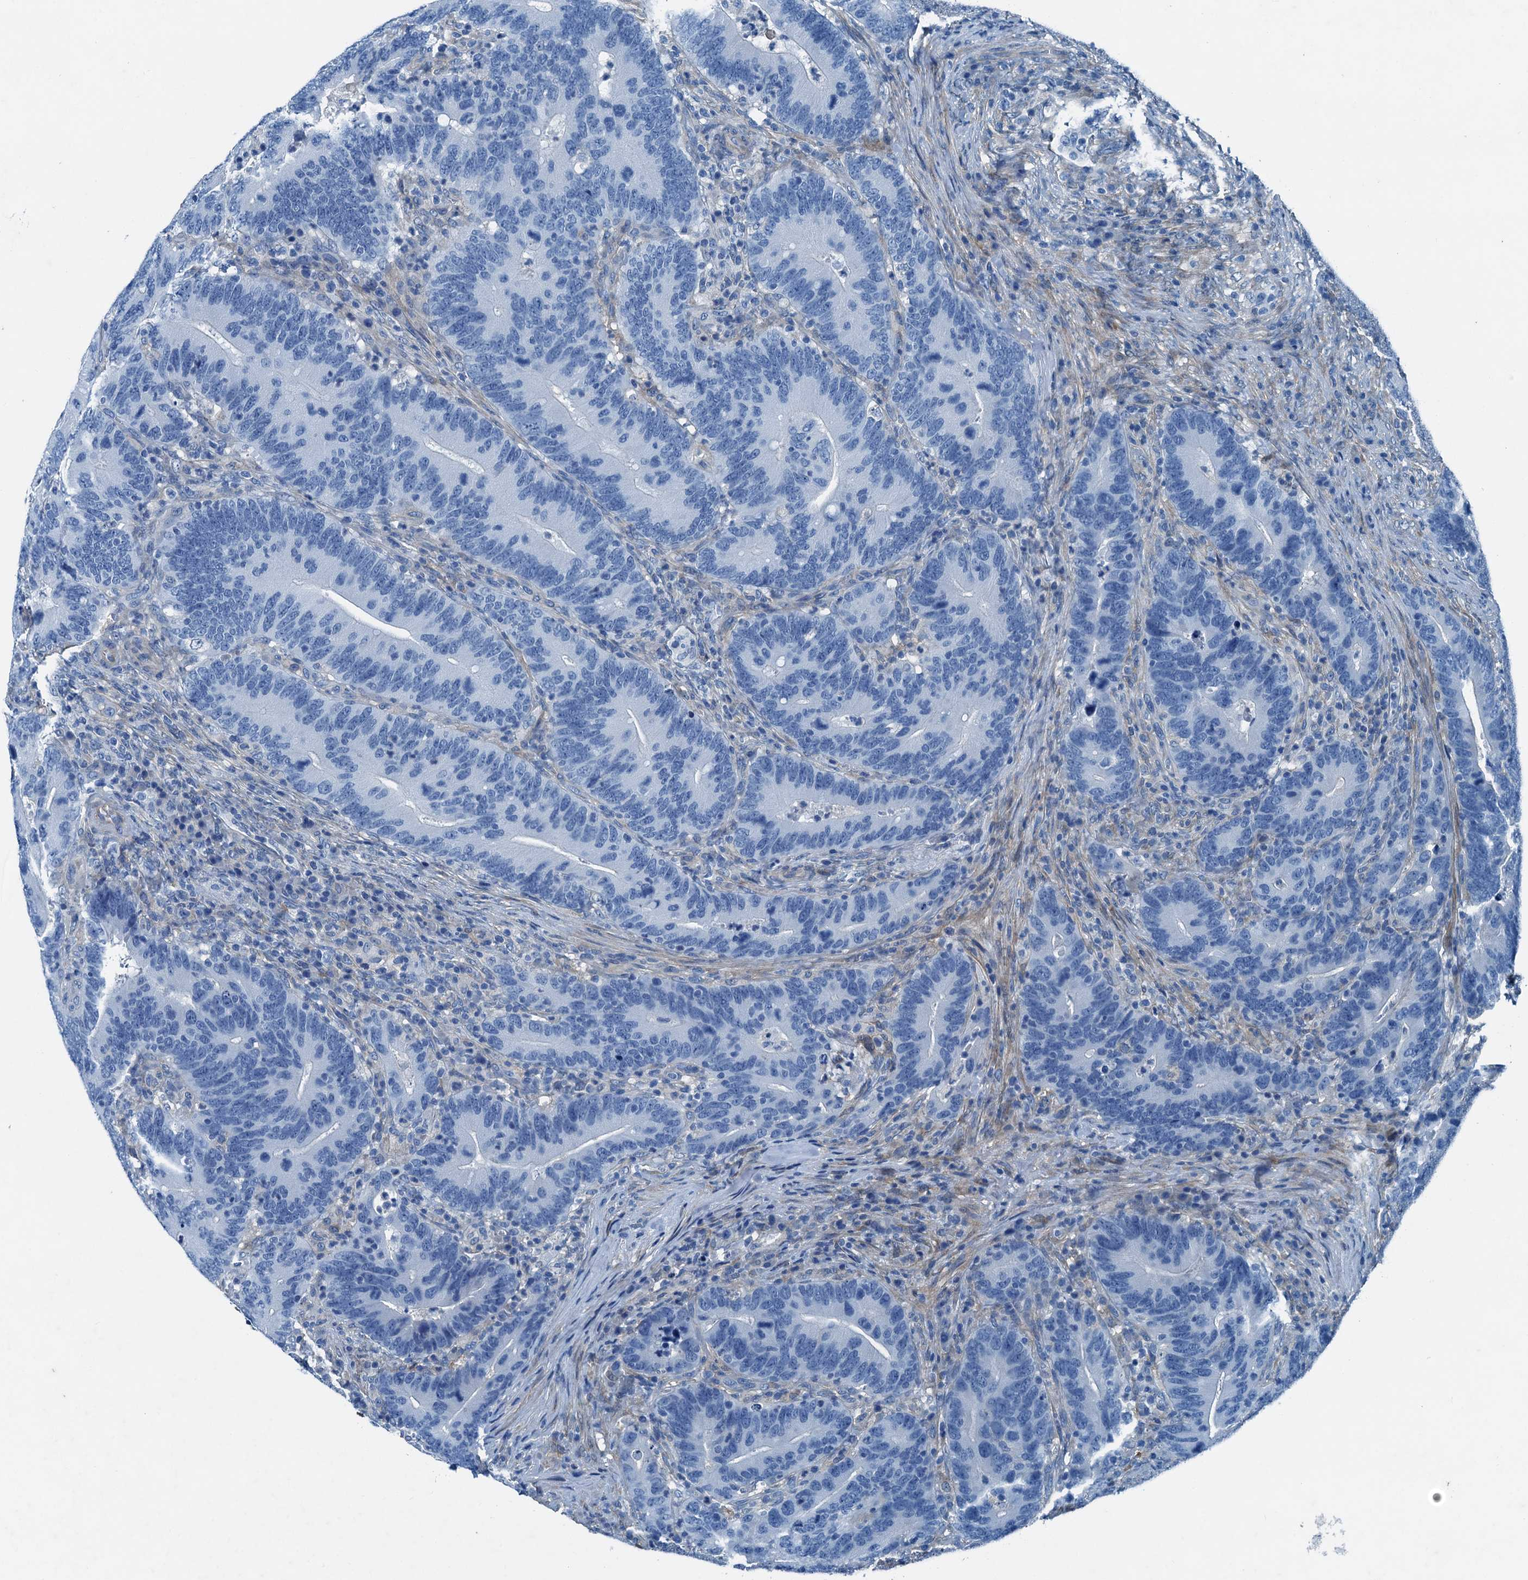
{"staining": {"intensity": "negative", "quantity": "none", "location": "none"}, "tissue": "colorectal cancer", "cell_type": "Tumor cells", "image_type": "cancer", "snomed": [{"axis": "morphology", "description": "Adenocarcinoma, NOS"}, {"axis": "topography", "description": "Colon"}], "caption": "Micrograph shows no significant protein expression in tumor cells of colorectal adenocarcinoma. The staining was performed using DAB (3,3'-diaminobenzidine) to visualize the protein expression in brown, while the nuclei were stained in blue with hematoxylin (Magnification: 20x).", "gene": "RAB3IL1", "patient": {"sex": "female", "age": 66}}